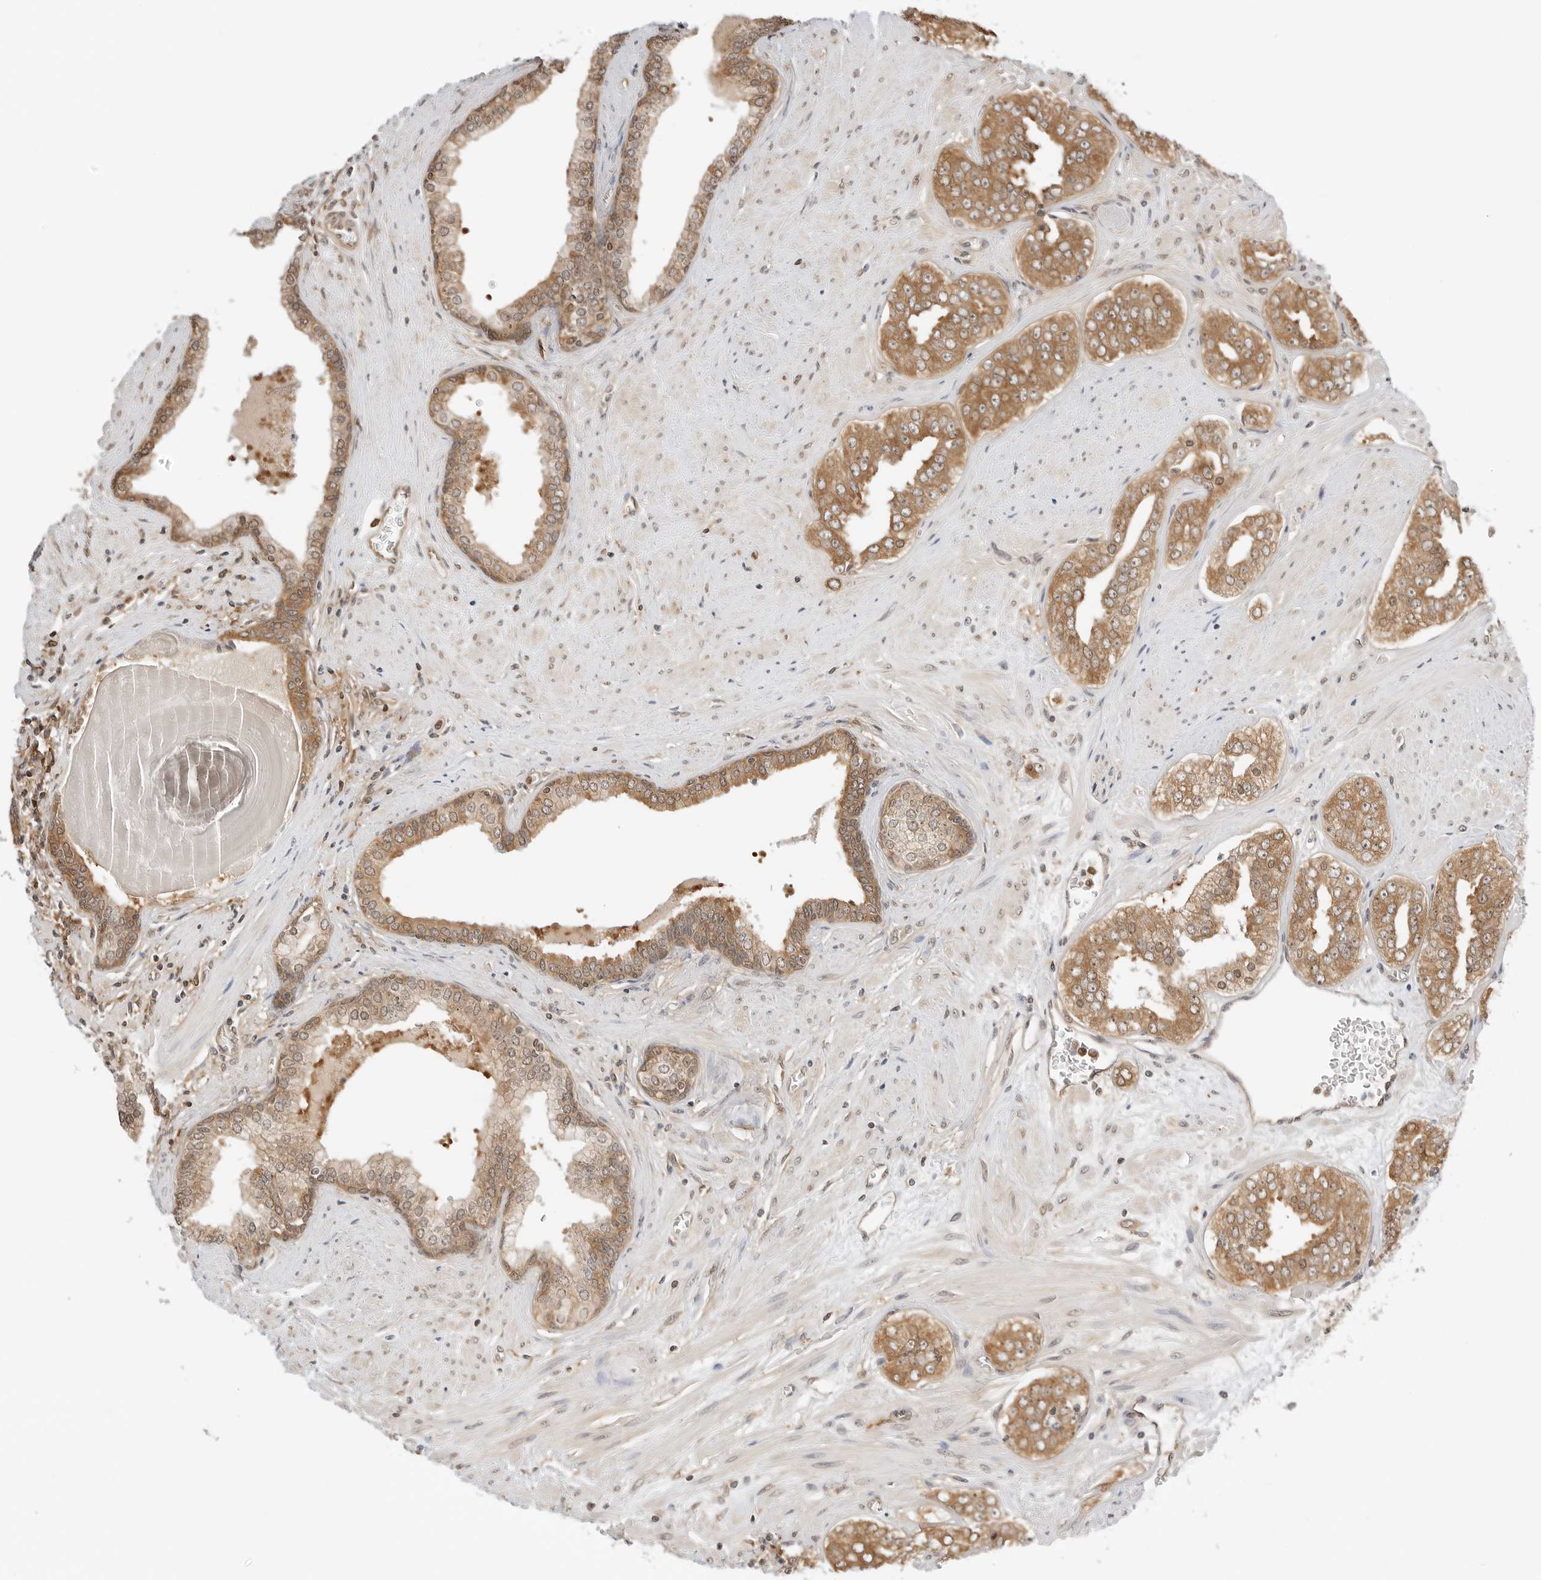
{"staining": {"intensity": "moderate", "quantity": ">75%", "location": "cytoplasmic/membranous"}, "tissue": "prostate cancer", "cell_type": "Tumor cells", "image_type": "cancer", "snomed": [{"axis": "morphology", "description": "Adenocarcinoma, High grade"}, {"axis": "topography", "description": "Prostate"}], "caption": "Prostate cancer stained for a protein shows moderate cytoplasmic/membranous positivity in tumor cells.", "gene": "NUDC", "patient": {"sex": "male", "age": 71}}